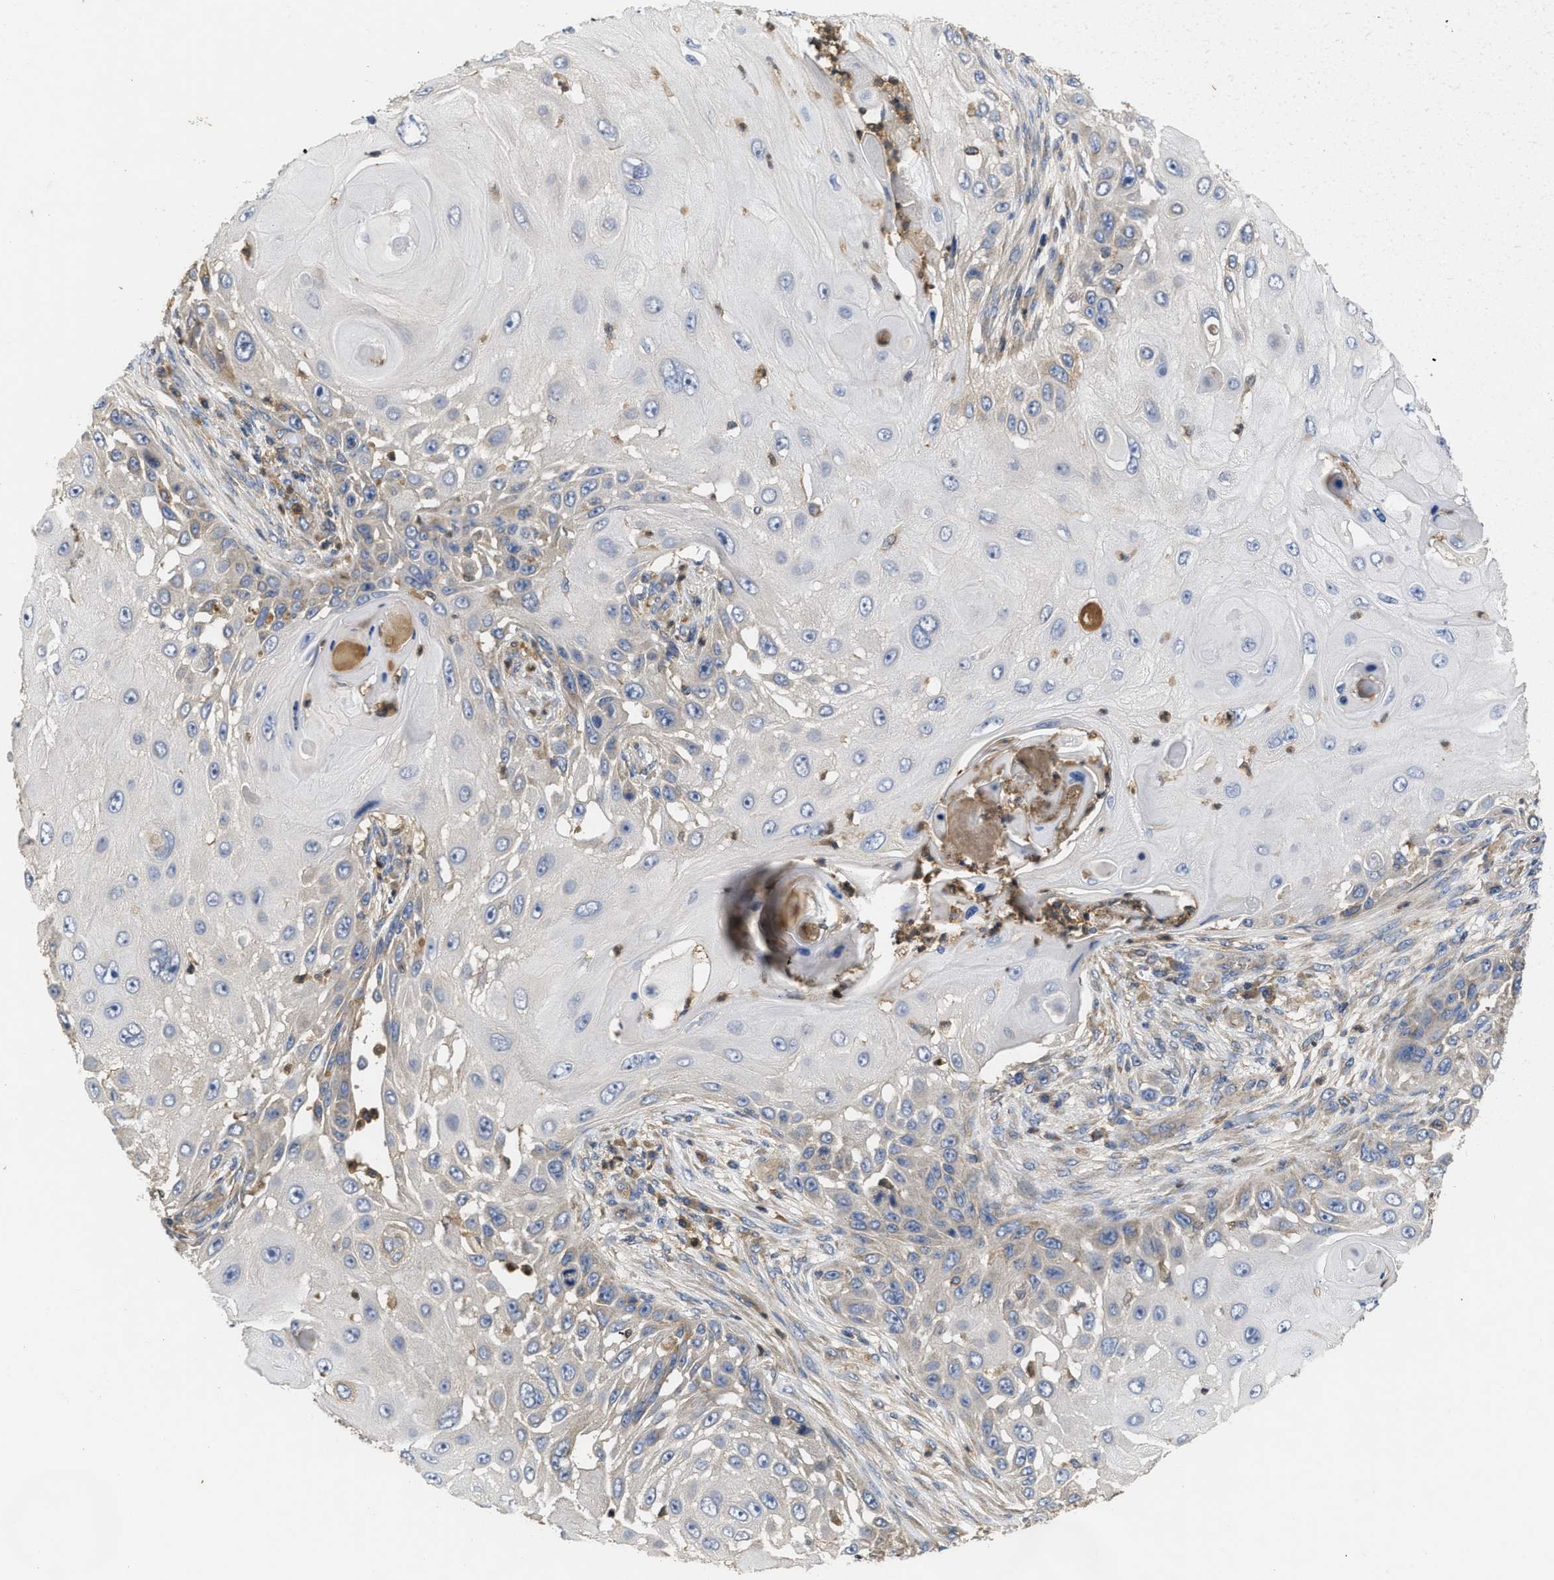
{"staining": {"intensity": "weak", "quantity": "<25%", "location": "cytoplasmic/membranous"}, "tissue": "skin cancer", "cell_type": "Tumor cells", "image_type": "cancer", "snomed": [{"axis": "morphology", "description": "Squamous cell carcinoma, NOS"}, {"axis": "topography", "description": "Skin"}], "caption": "A photomicrograph of squamous cell carcinoma (skin) stained for a protein shows no brown staining in tumor cells.", "gene": "RNF216", "patient": {"sex": "female", "age": 44}}